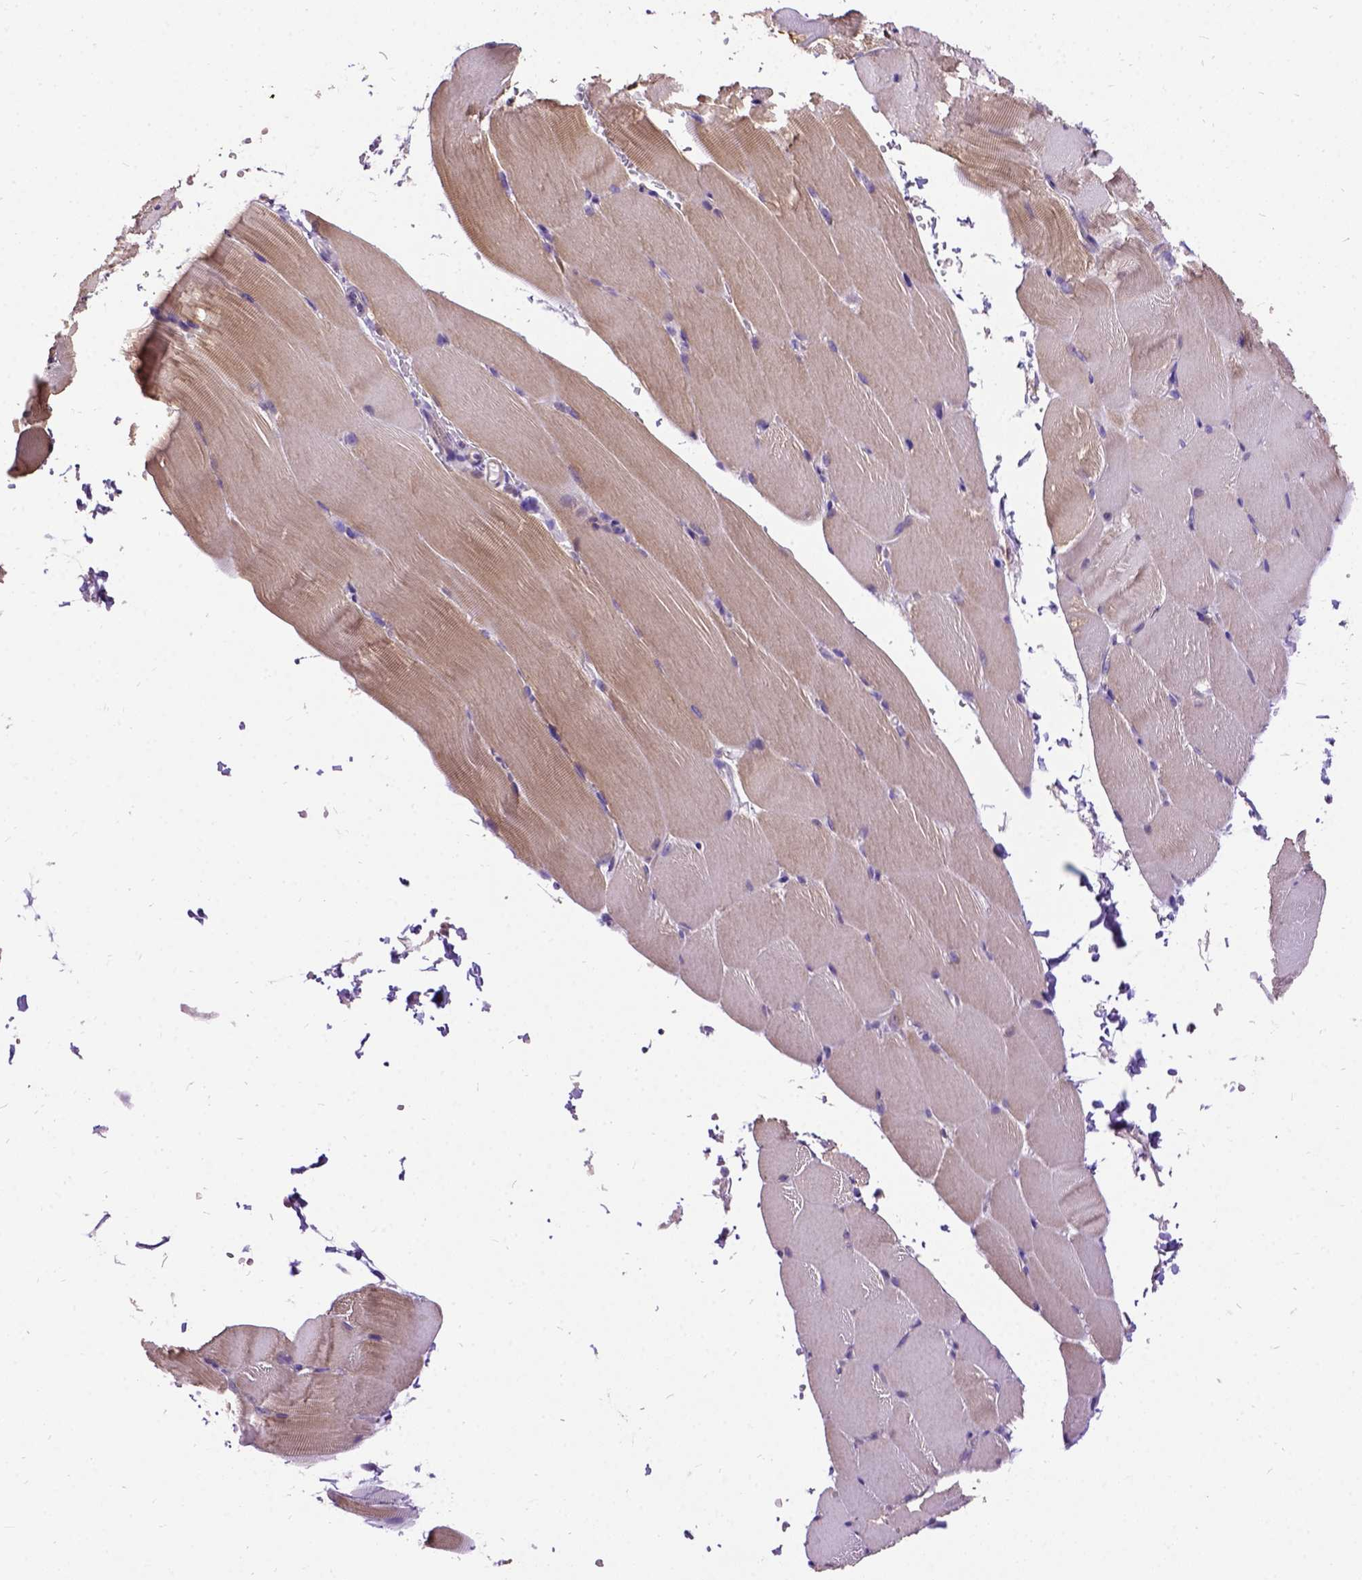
{"staining": {"intensity": "moderate", "quantity": "<25%", "location": "cytoplasmic/membranous"}, "tissue": "skeletal muscle", "cell_type": "Myocytes", "image_type": "normal", "snomed": [{"axis": "morphology", "description": "Normal tissue, NOS"}, {"axis": "topography", "description": "Skeletal muscle"}], "caption": "The micrograph demonstrates immunohistochemical staining of unremarkable skeletal muscle. There is moderate cytoplasmic/membranous expression is identified in approximately <25% of myocytes. (IHC, brightfield microscopy, high magnification).", "gene": "DQX1", "patient": {"sex": "female", "age": 37}}